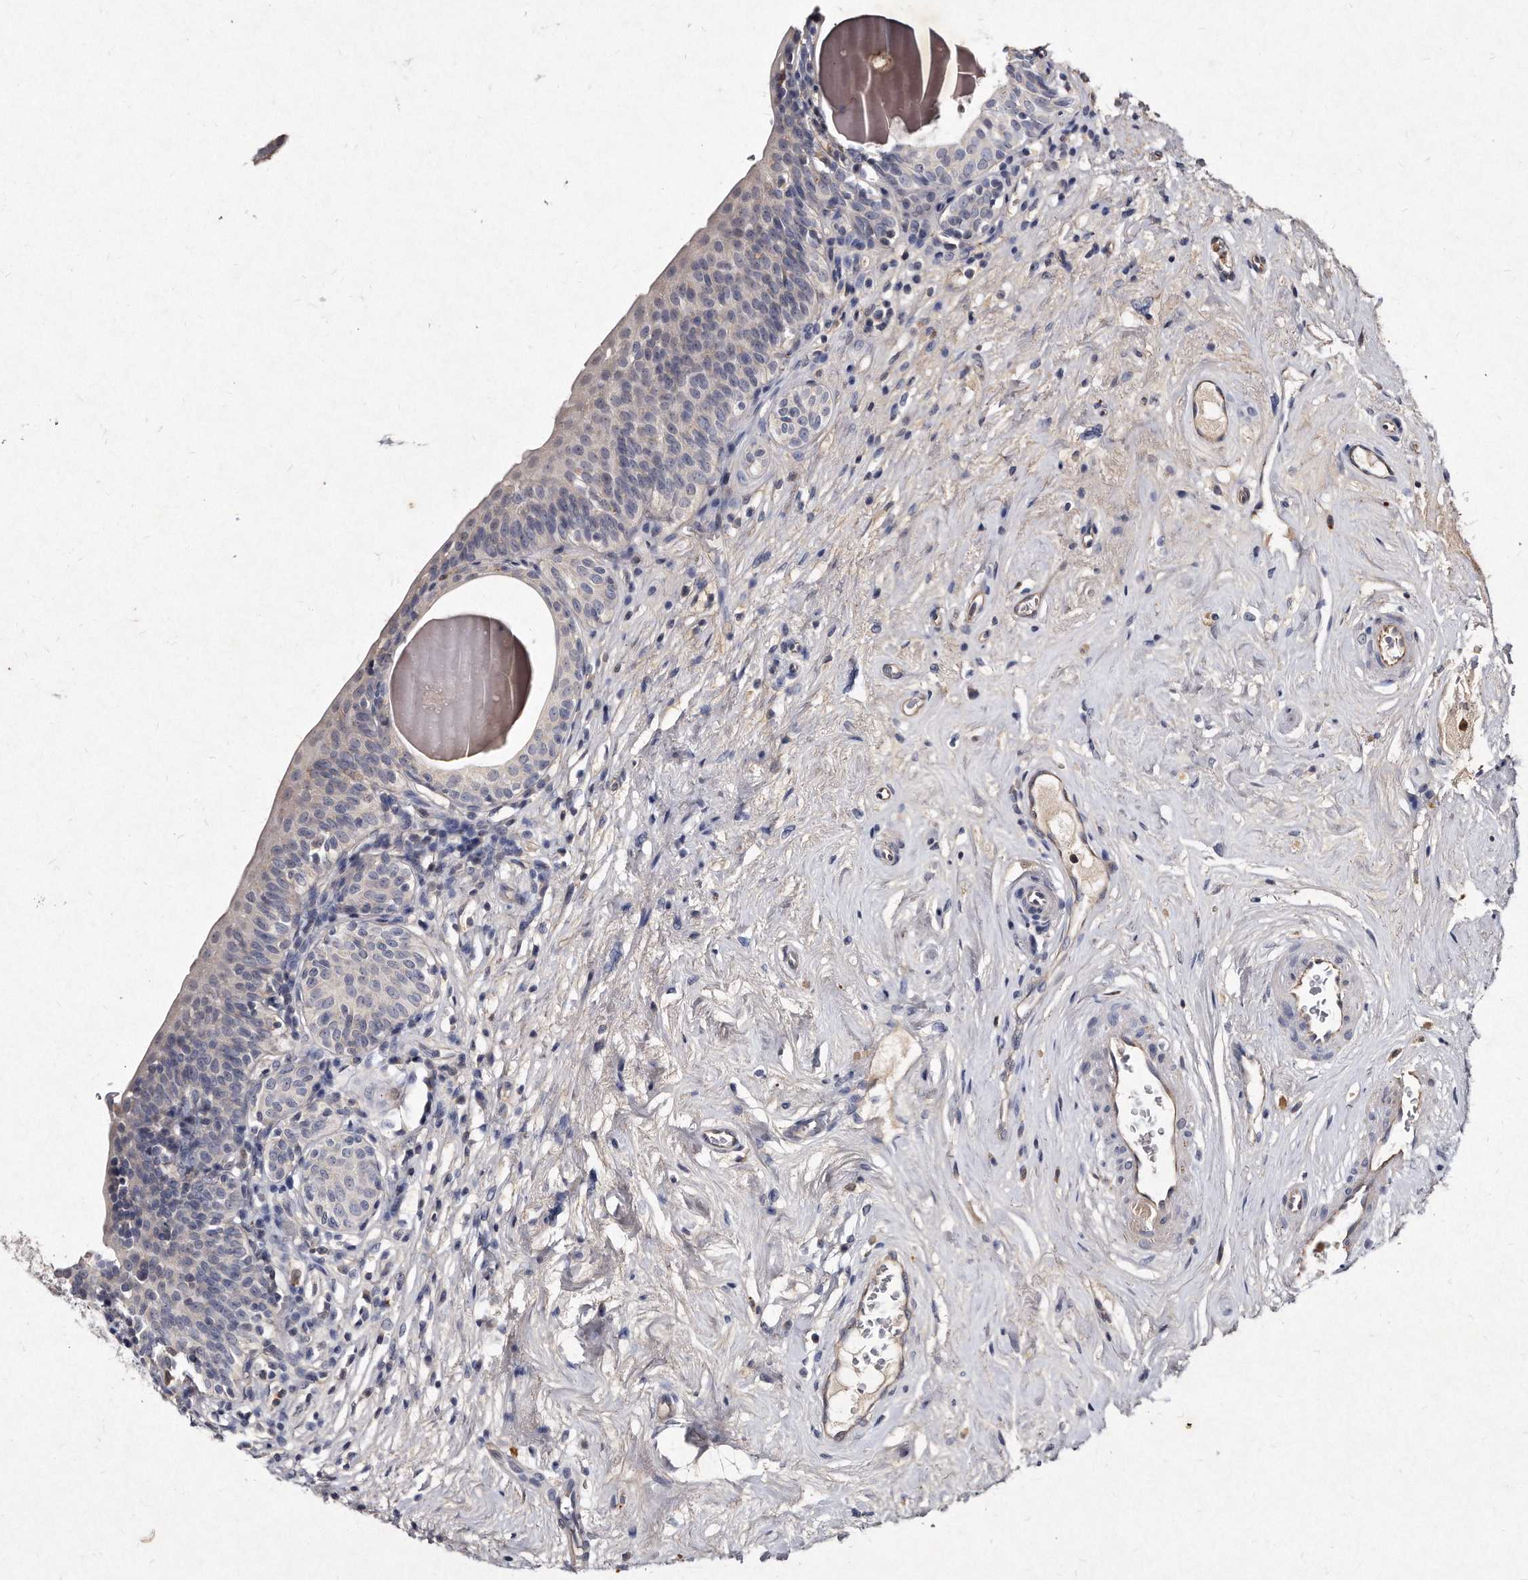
{"staining": {"intensity": "negative", "quantity": "none", "location": "none"}, "tissue": "urinary bladder", "cell_type": "Urothelial cells", "image_type": "normal", "snomed": [{"axis": "morphology", "description": "Normal tissue, NOS"}, {"axis": "topography", "description": "Urinary bladder"}], "caption": "High power microscopy histopathology image of an IHC image of unremarkable urinary bladder, revealing no significant positivity in urothelial cells. (DAB immunohistochemistry (IHC) visualized using brightfield microscopy, high magnification).", "gene": "KLHDC3", "patient": {"sex": "male", "age": 83}}